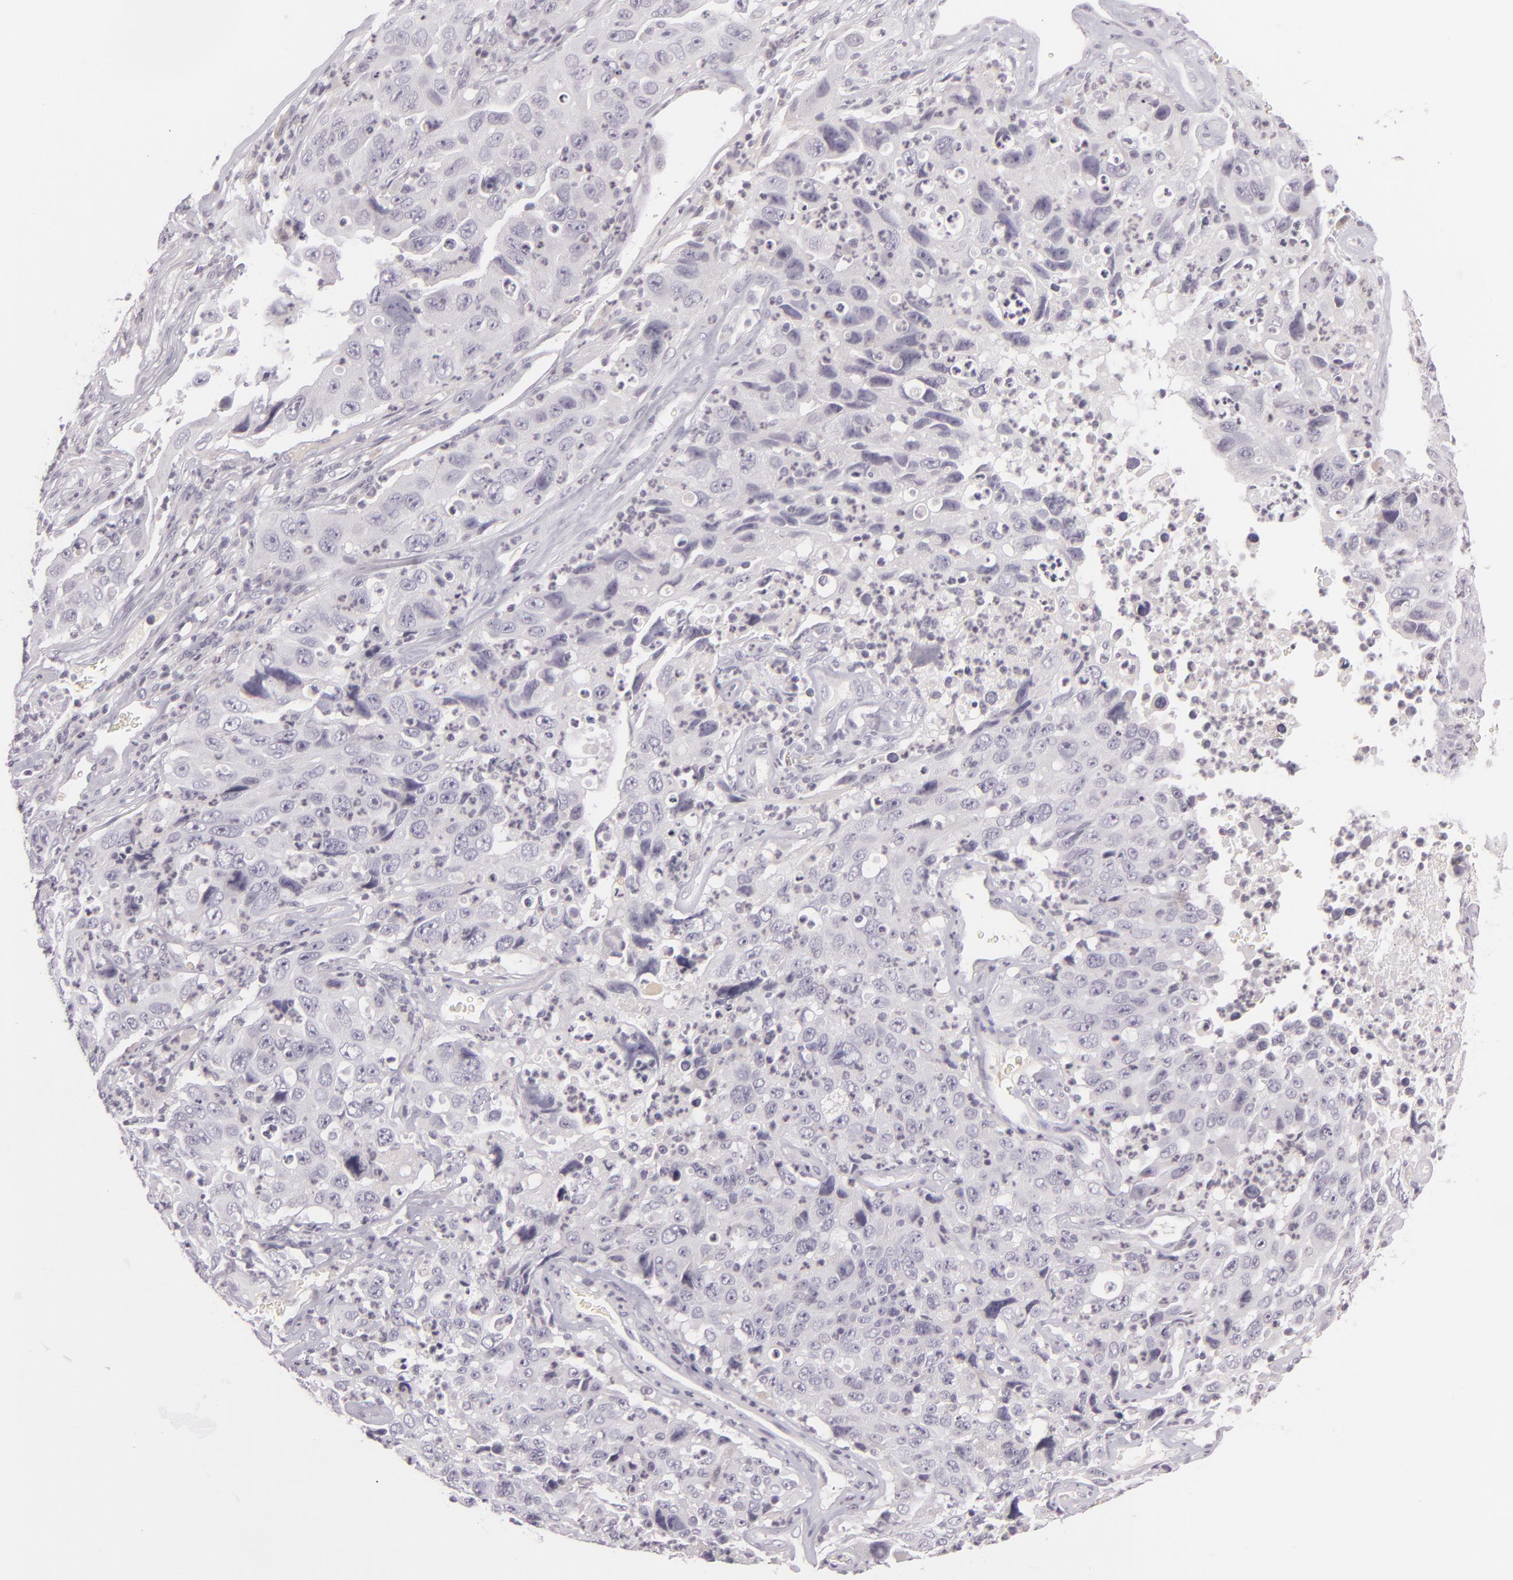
{"staining": {"intensity": "negative", "quantity": "none", "location": "none"}, "tissue": "lung cancer", "cell_type": "Tumor cells", "image_type": "cancer", "snomed": [{"axis": "morphology", "description": "Squamous cell carcinoma, NOS"}, {"axis": "topography", "description": "Lung"}], "caption": "Tumor cells are negative for protein expression in human lung cancer (squamous cell carcinoma).", "gene": "DAG1", "patient": {"sex": "male", "age": 64}}